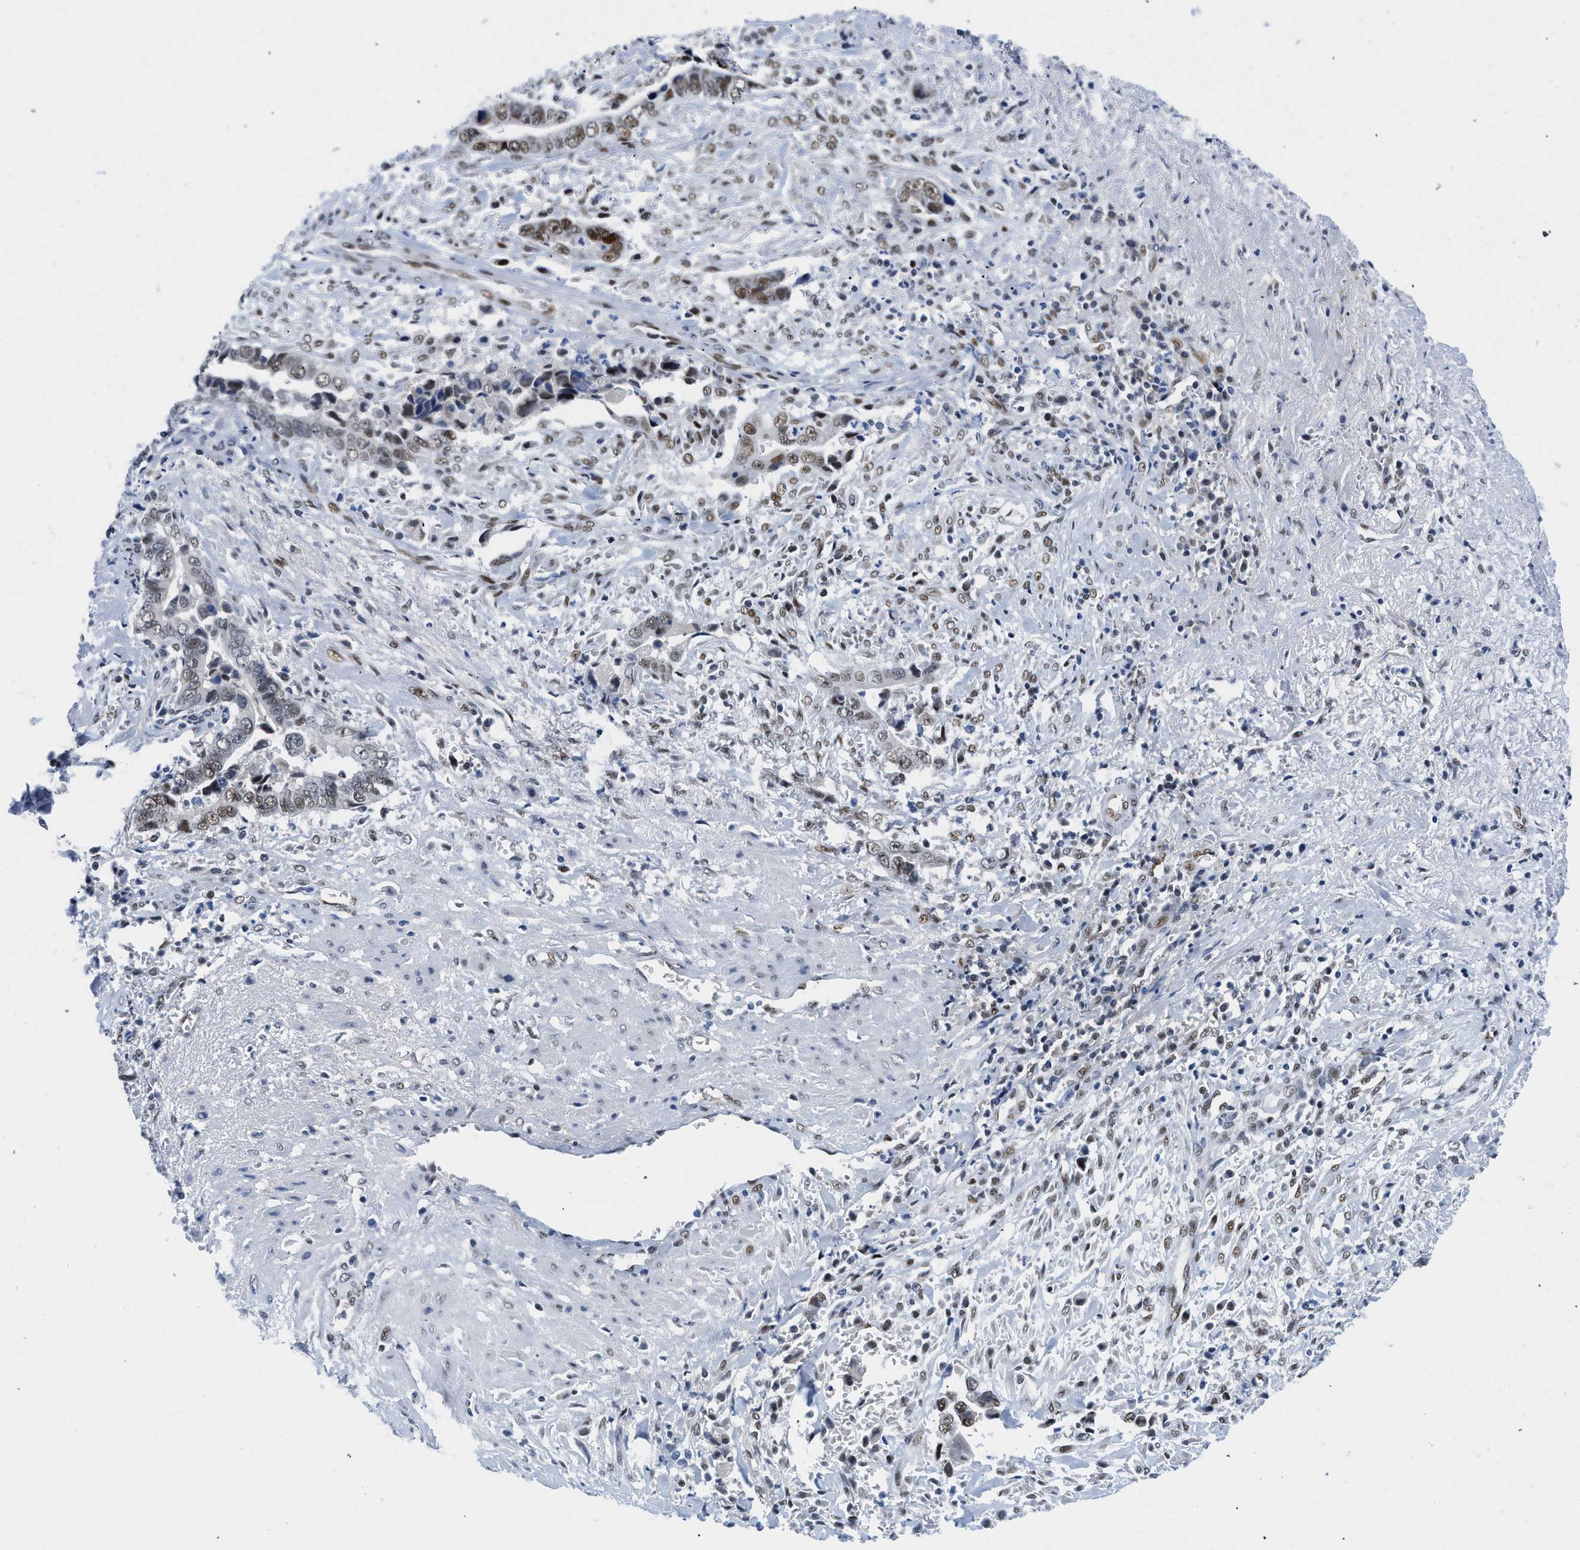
{"staining": {"intensity": "moderate", "quantity": "<25%", "location": "nuclear"}, "tissue": "liver cancer", "cell_type": "Tumor cells", "image_type": "cancer", "snomed": [{"axis": "morphology", "description": "Cholangiocarcinoma"}, {"axis": "topography", "description": "Liver"}], "caption": "Immunohistochemical staining of human liver cancer (cholangiocarcinoma) exhibits low levels of moderate nuclear protein positivity in approximately <25% of tumor cells.", "gene": "SMARCAD1", "patient": {"sex": "female", "age": 79}}